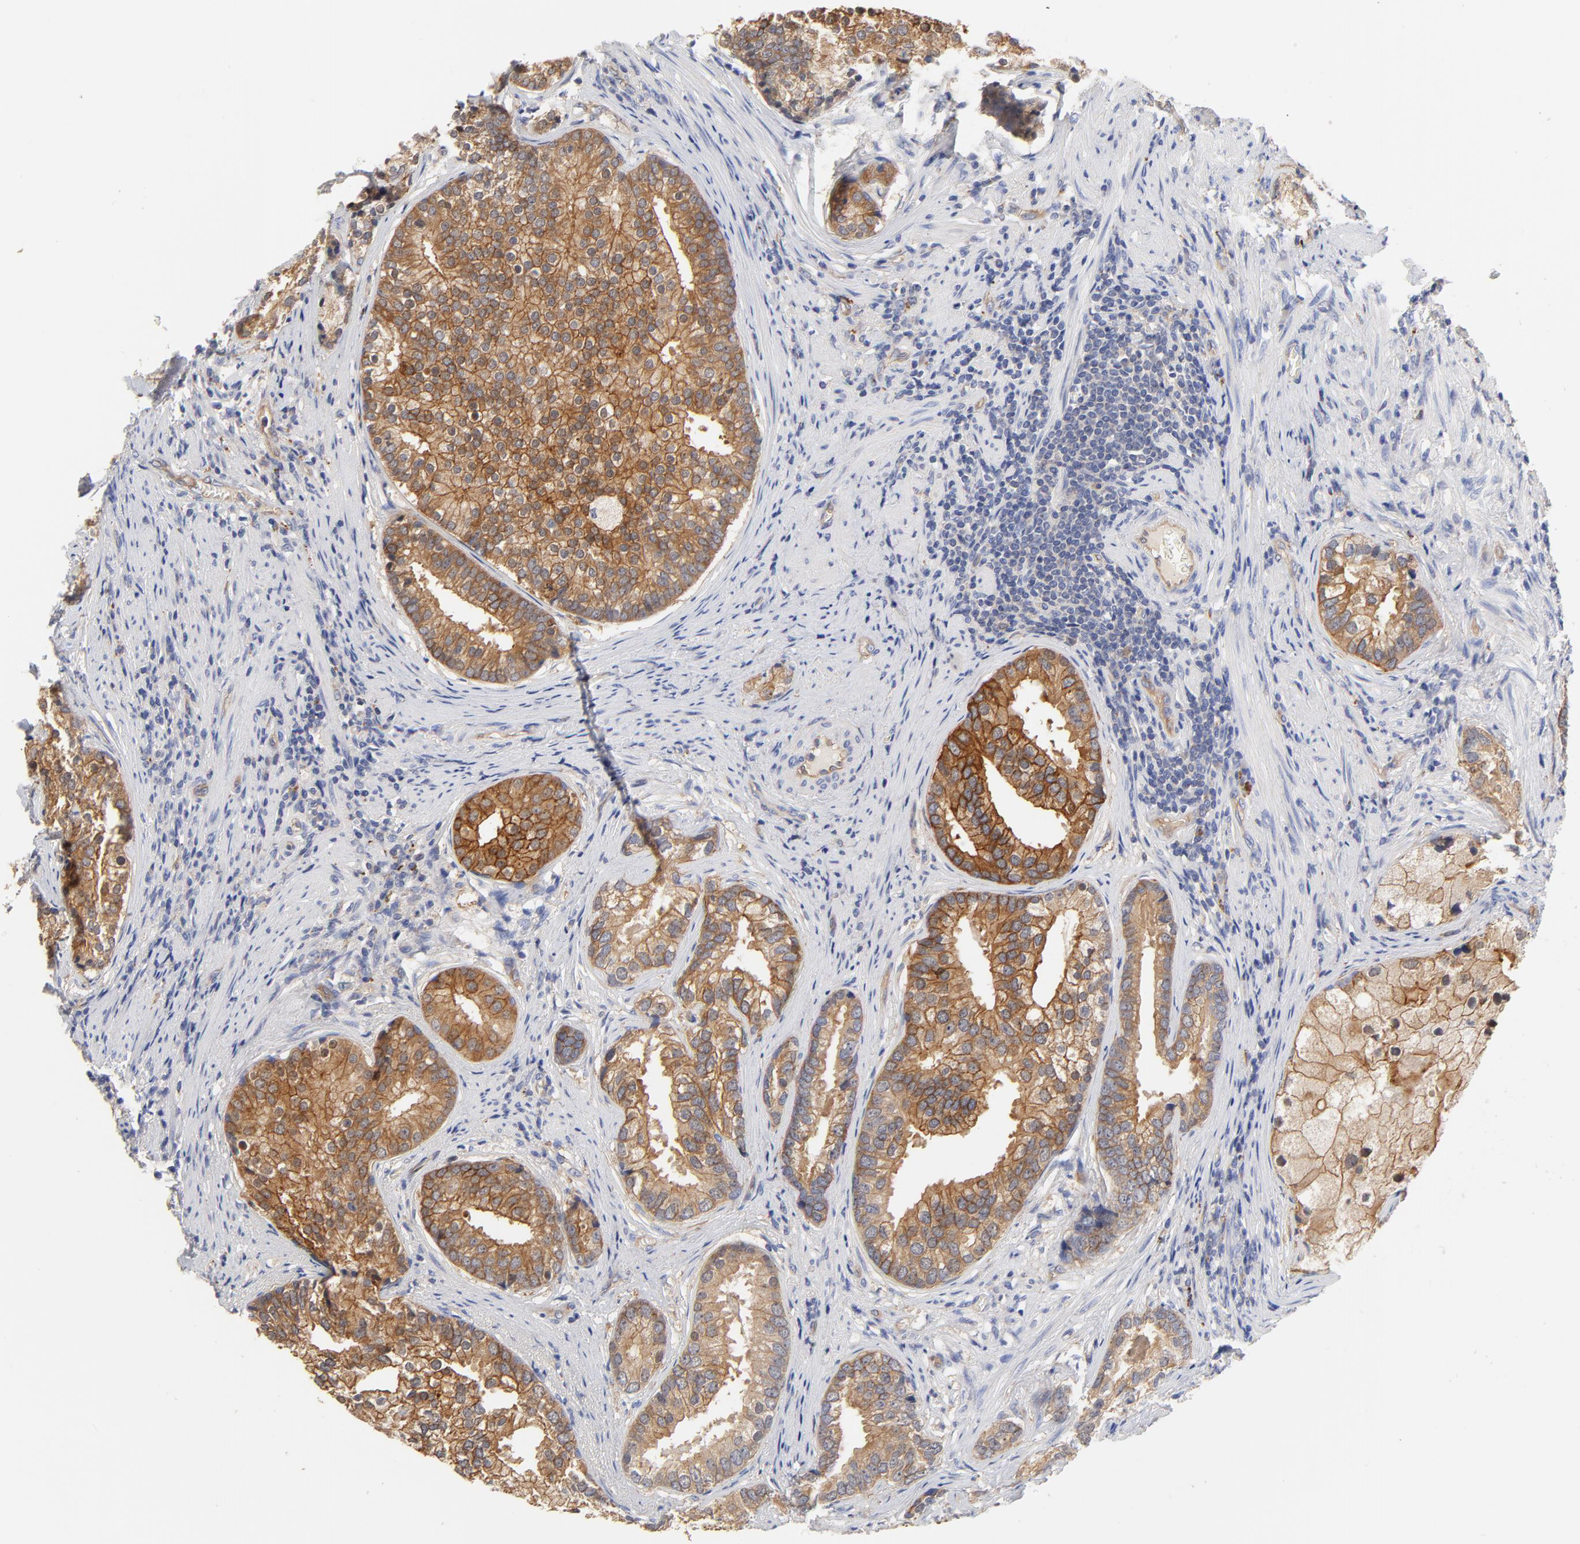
{"staining": {"intensity": "strong", "quantity": ">75%", "location": "cytoplasmic/membranous"}, "tissue": "prostate cancer", "cell_type": "Tumor cells", "image_type": "cancer", "snomed": [{"axis": "morphology", "description": "Adenocarcinoma, Low grade"}, {"axis": "topography", "description": "Prostate"}], "caption": "Strong cytoplasmic/membranous protein positivity is present in approximately >75% of tumor cells in prostate cancer.", "gene": "FBXL2", "patient": {"sex": "male", "age": 71}}